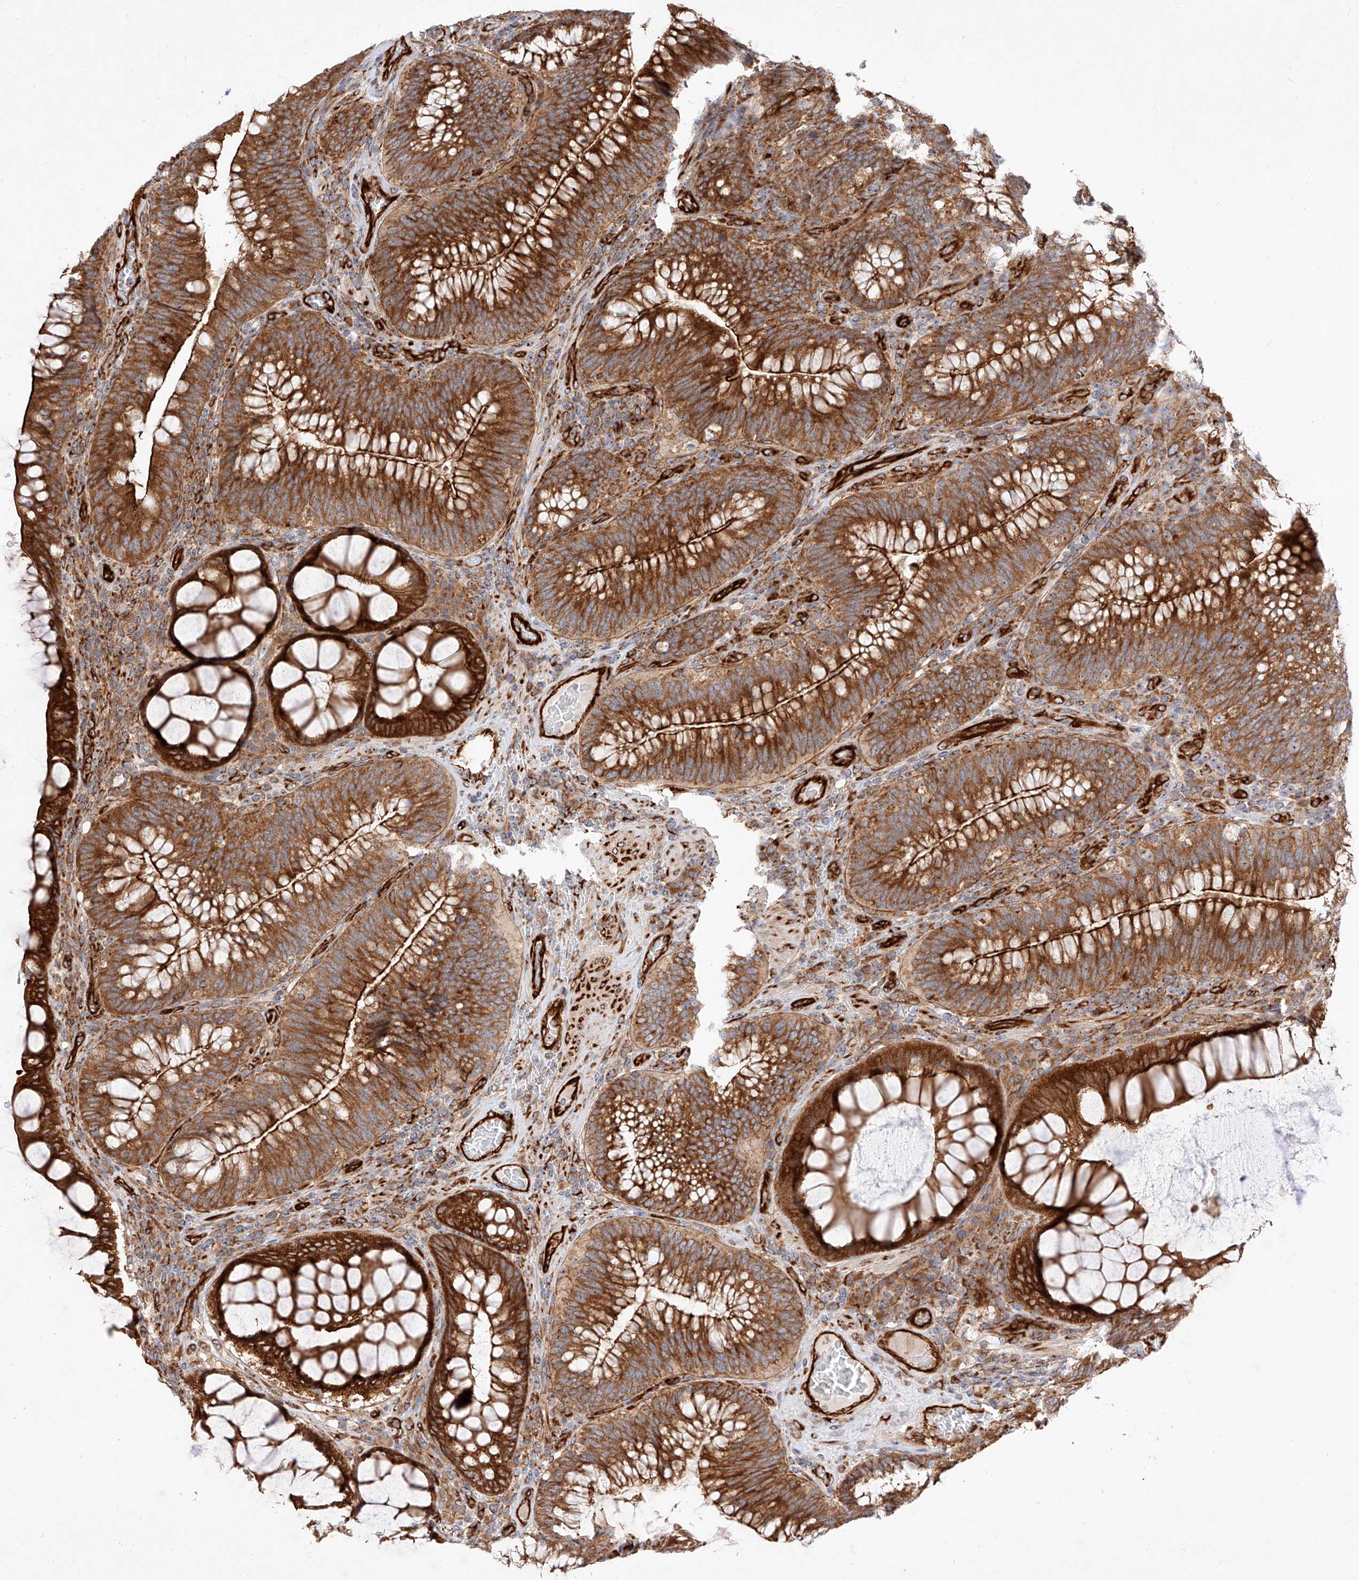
{"staining": {"intensity": "strong", "quantity": ">75%", "location": "cytoplasmic/membranous"}, "tissue": "colorectal cancer", "cell_type": "Tumor cells", "image_type": "cancer", "snomed": [{"axis": "morphology", "description": "Normal tissue, NOS"}, {"axis": "topography", "description": "Colon"}], "caption": "IHC (DAB (3,3'-diaminobenzidine)) staining of human colorectal cancer displays strong cytoplasmic/membranous protein positivity in approximately >75% of tumor cells.", "gene": "CSGALNACT2", "patient": {"sex": "female", "age": 82}}